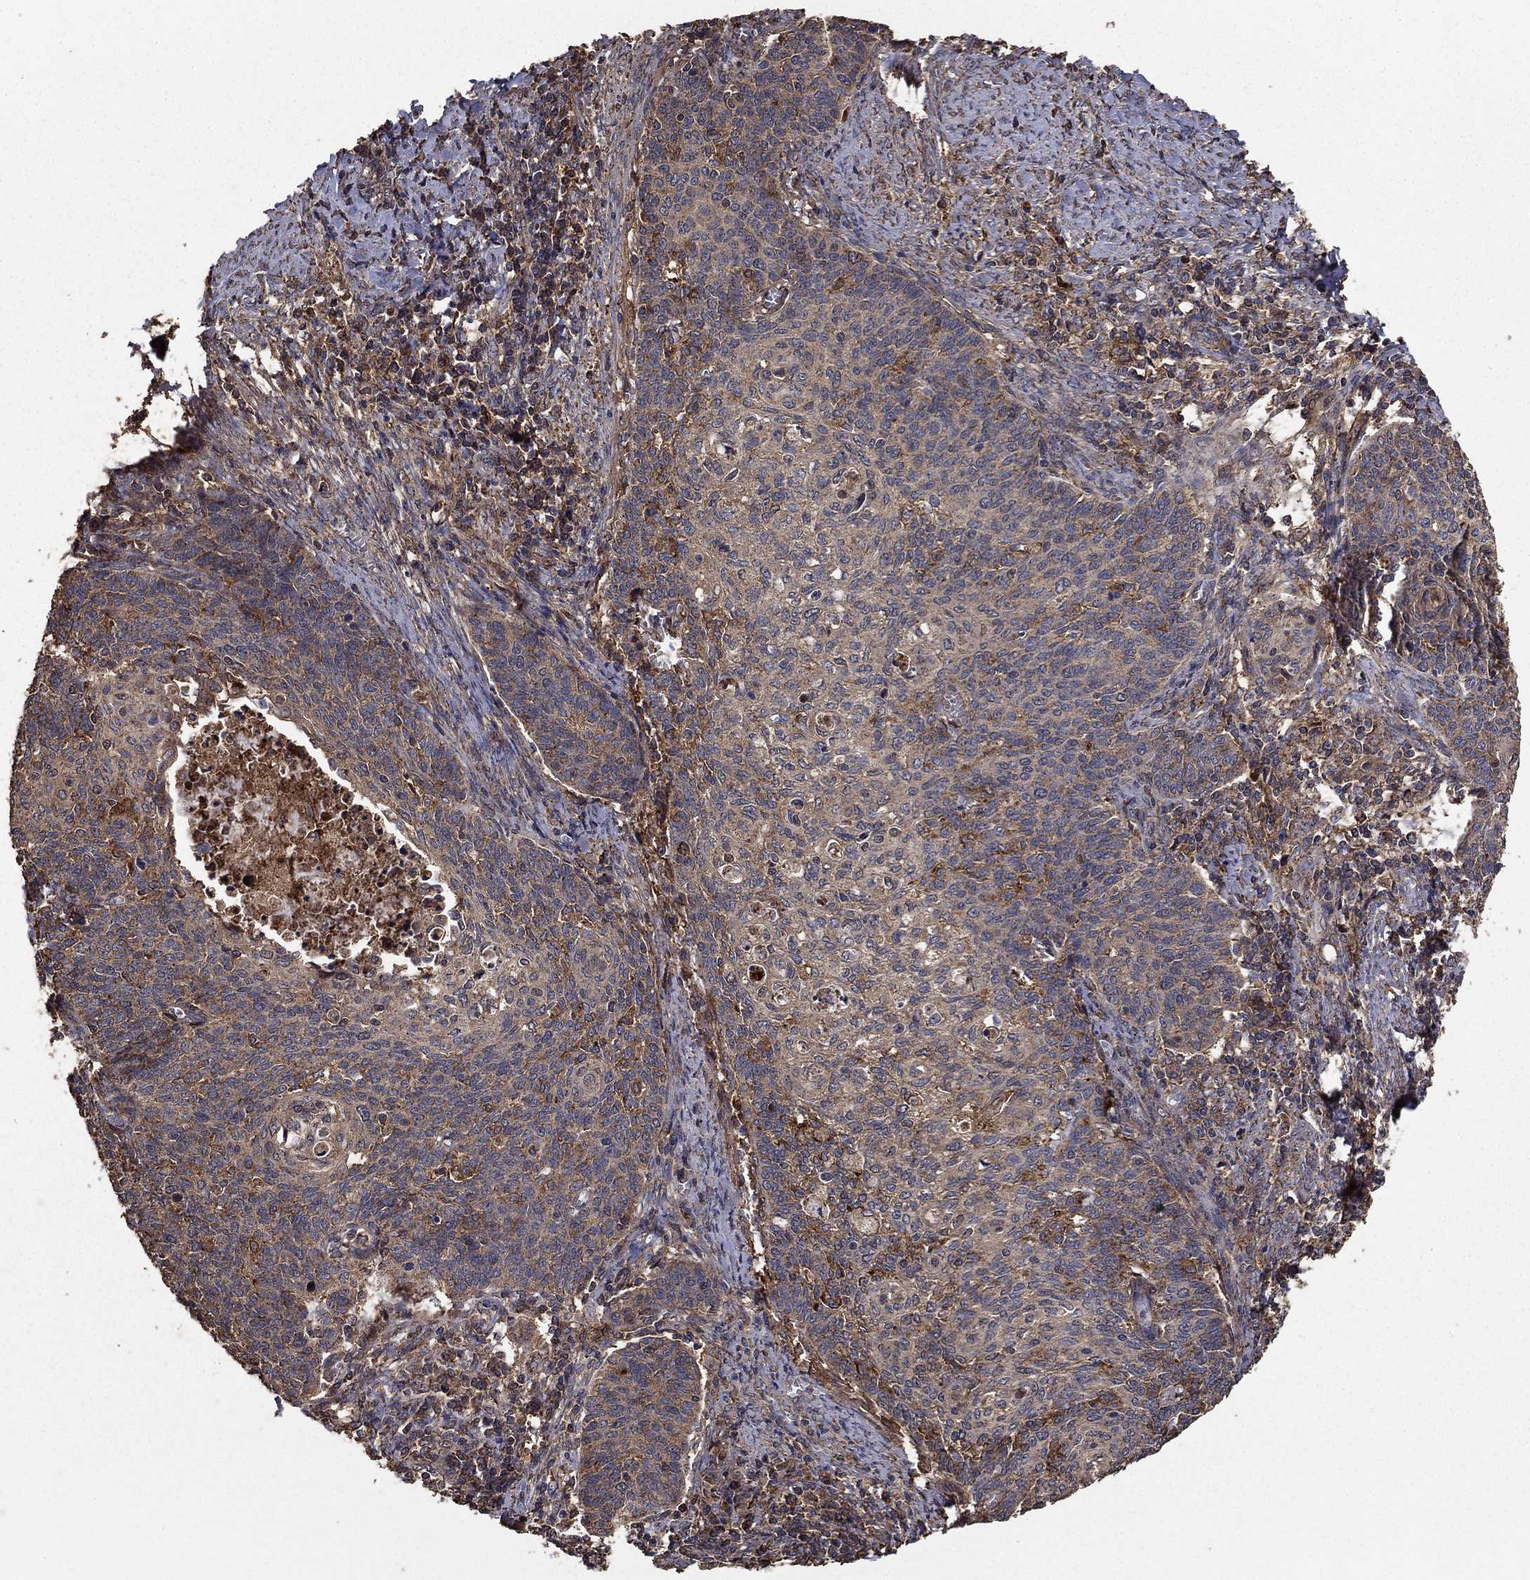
{"staining": {"intensity": "moderate", "quantity": "<25%", "location": "cytoplasmic/membranous"}, "tissue": "cervical cancer", "cell_type": "Tumor cells", "image_type": "cancer", "snomed": [{"axis": "morphology", "description": "Normal tissue, NOS"}, {"axis": "morphology", "description": "Squamous cell carcinoma, NOS"}, {"axis": "topography", "description": "Cervix"}], "caption": "IHC of cervical squamous cell carcinoma displays low levels of moderate cytoplasmic/membranous positivity in about <25% of tumor cells. (Brightfield microscopy of DAB IHC at high magnification).", "gene": "IFRD1", "patient": {"sex": "female", "age": 39}}